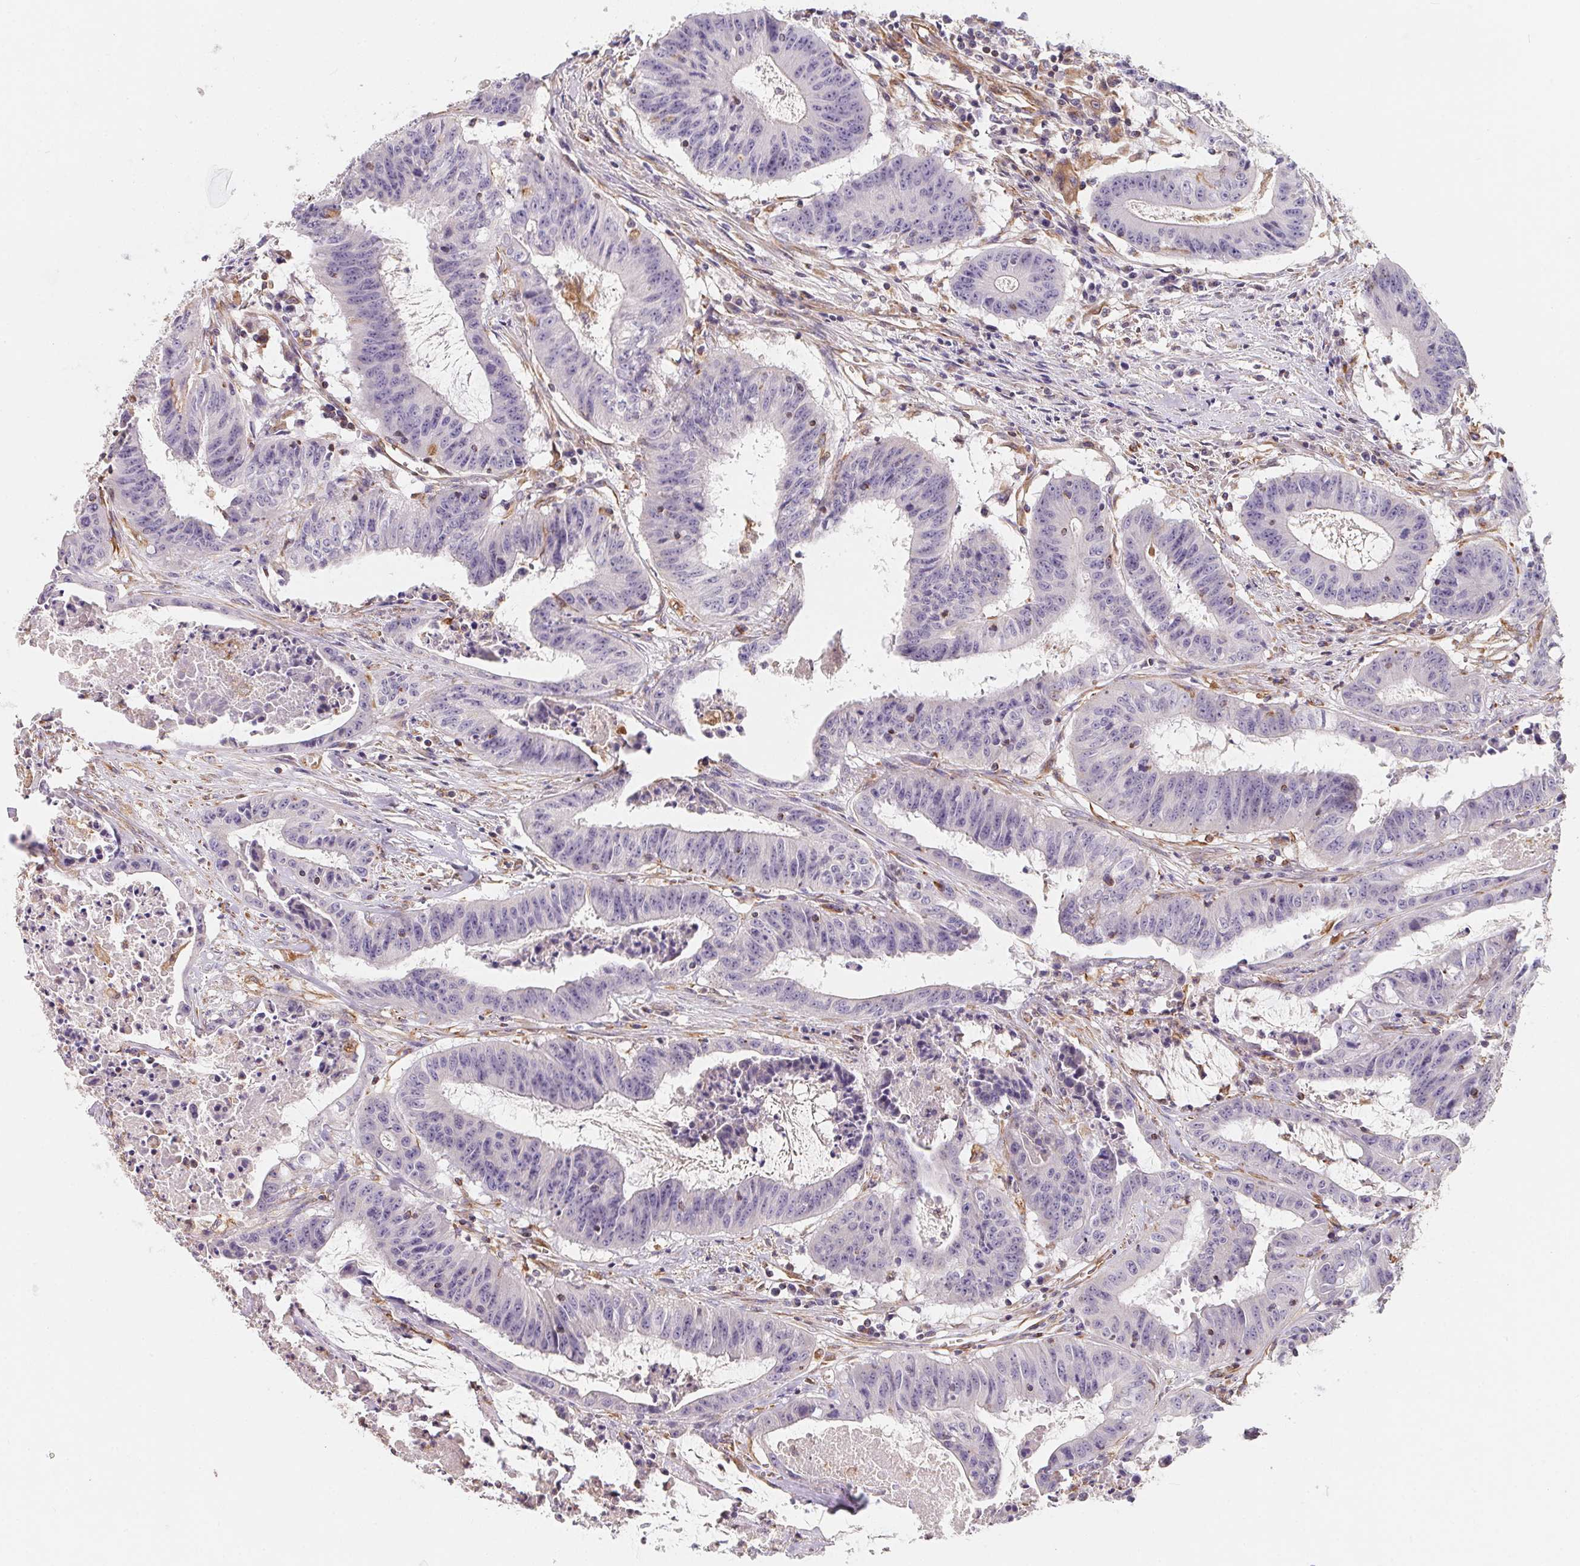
{"staining": {"intensity": "negative", "quantity": "none", "location": "none"}, "tissue": "colorectal cancer", "cell_type": "Tumor cells", "image_type": "cancer", "snomed": [{"axis": "morphology", "description": "Adenocarcinoma, NOS"}, {"axis": "topography", "description": "Colon"}], "caption": "The image reveals no staining of tumor cells in colorectal cancer.", "gene": "TBKBP1", "patient": {"sex": "male", "age": 33}}